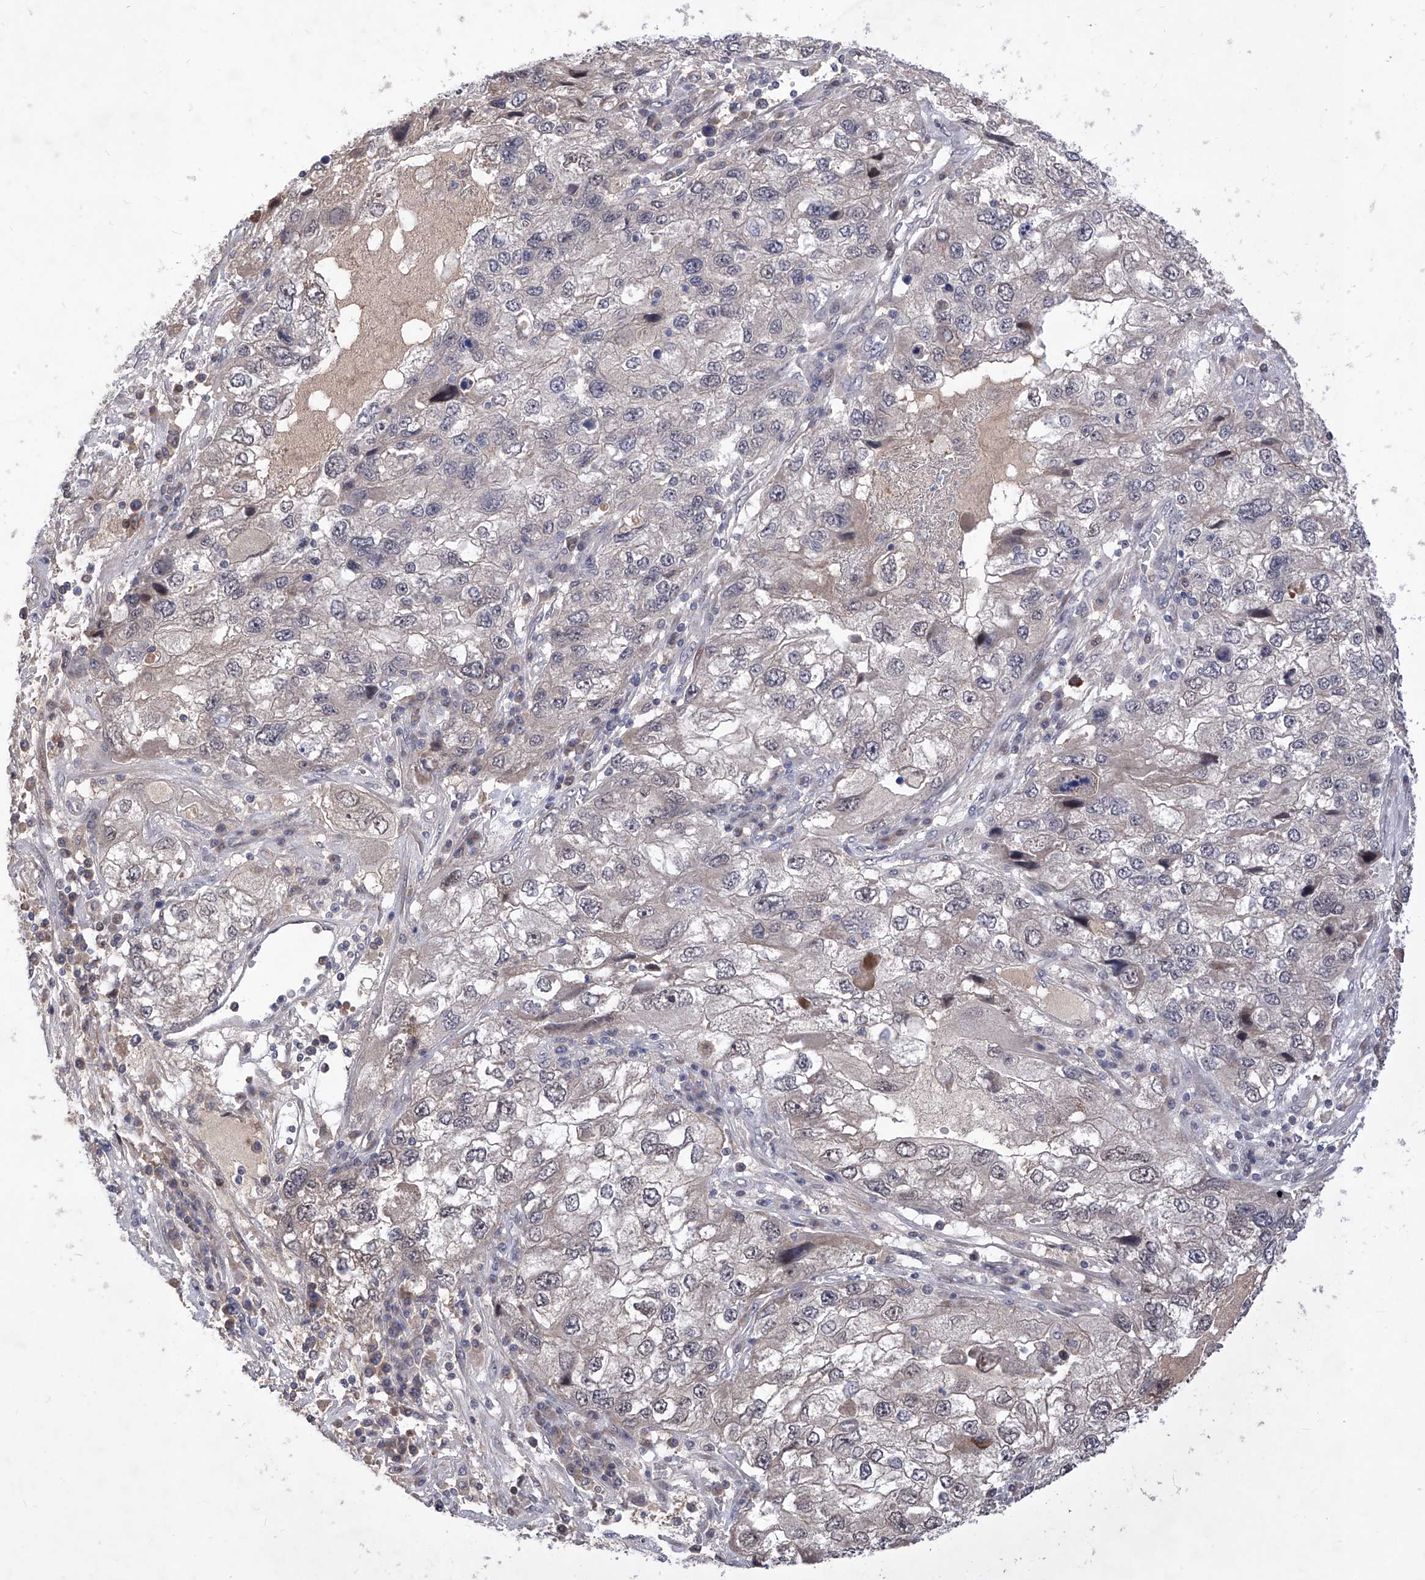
{"staining": {"intensity": "negative", "quantity": "none", "location": "none"}, "tissue": "endometrial cancer", "cell_type": "Tumor cells", "image_type": "cancer", "snomed": [{"axis": "morphology", "description": "Adenocarcinoma, NOS"}, {"axis": "topography", "description": "Endometrium"}], "caption": "Immunohistochemistry of human endometrial cancer exhibits no expression in tumor cells.", "gene": "LGR4", "patient": {"sex": "female", "age": 49}}